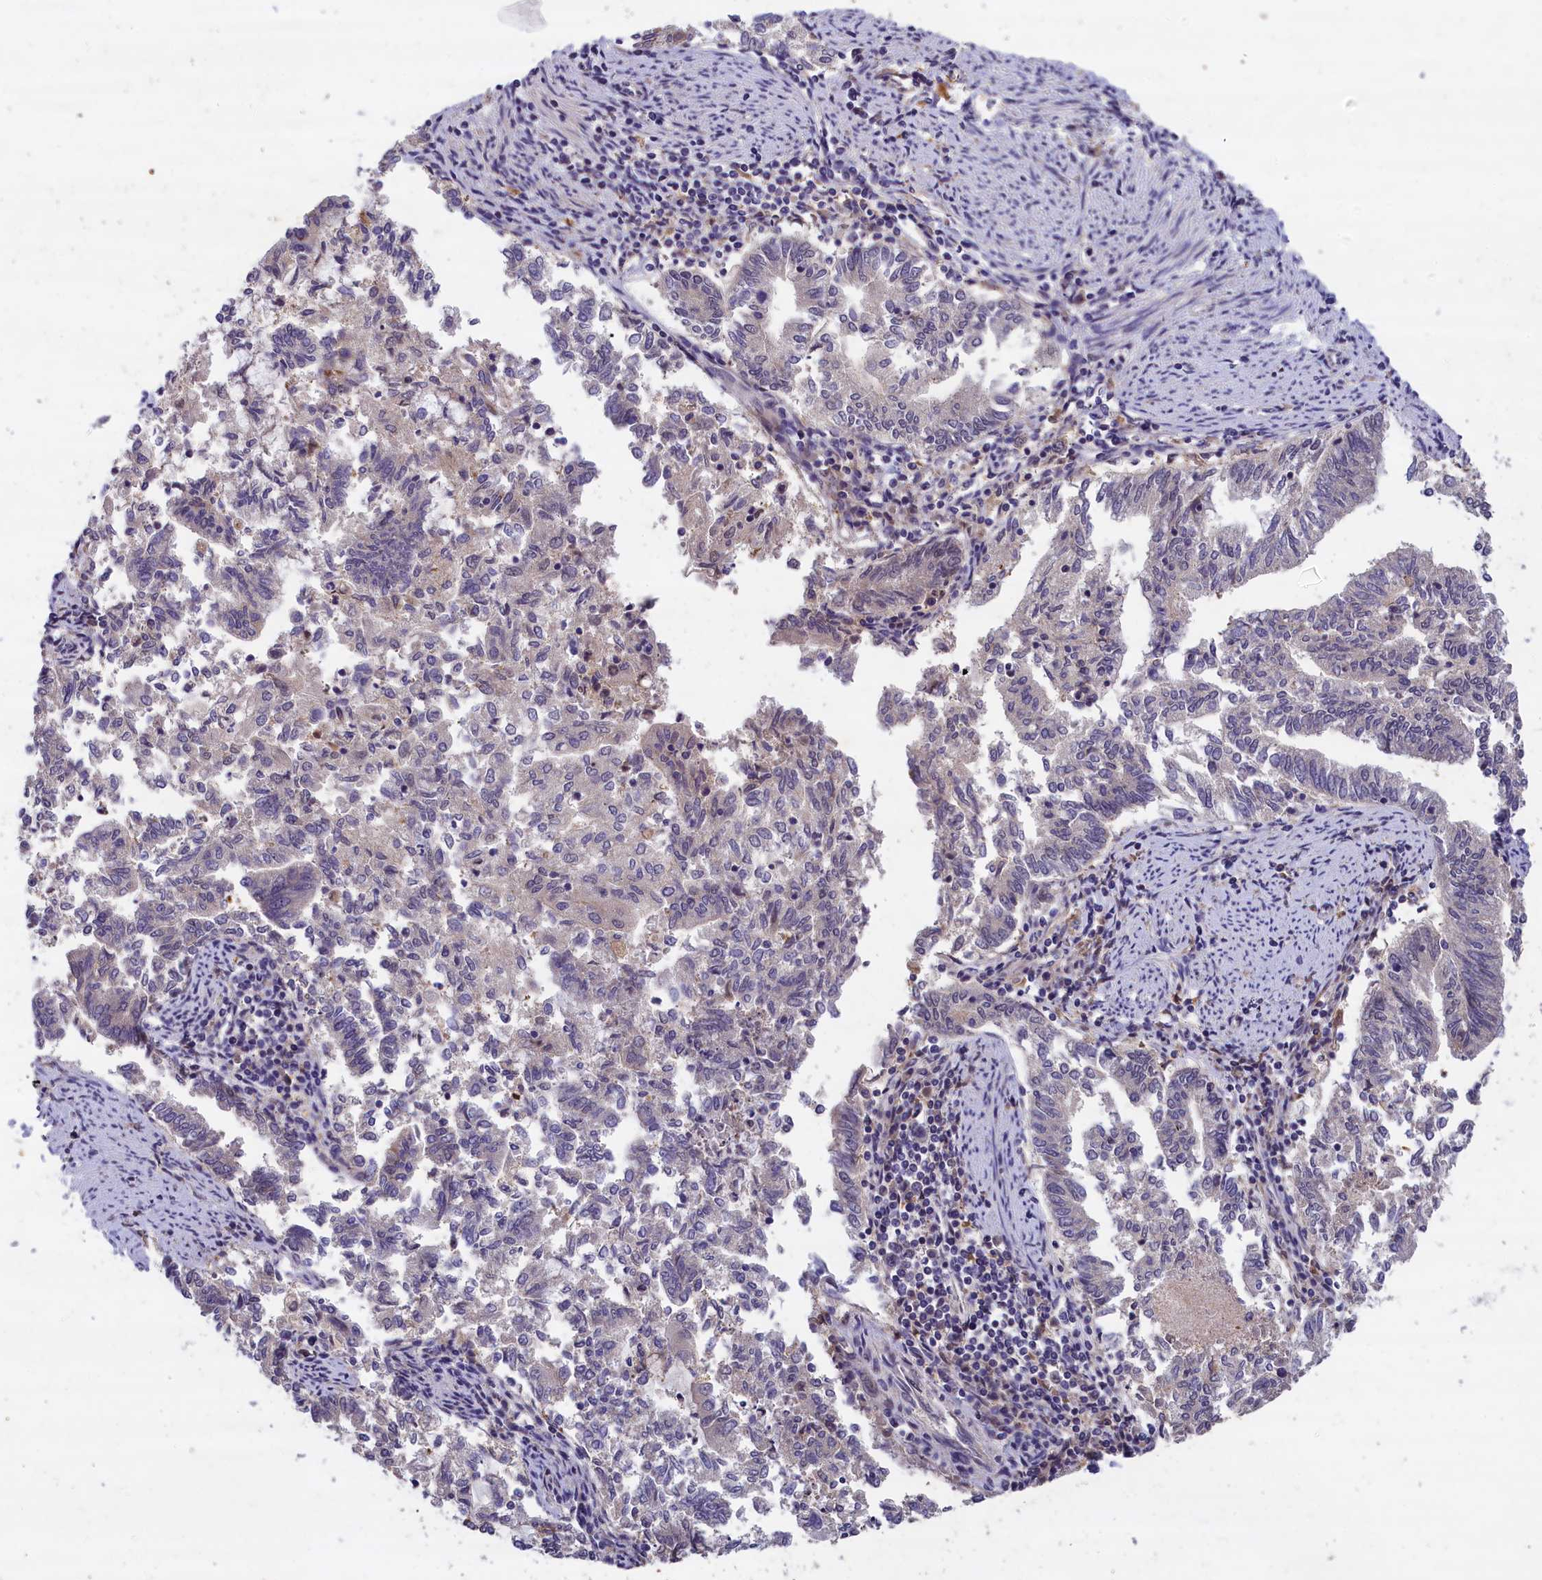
{"staining": {"intensity": "negative", "quantity": "none", "location": "none"}, "tissue": "endometrial cancer", "cell_type": "Tumor cells", "image_type": "cancer", "snomed": [{"axis": "morphology", "description": "Adenocarcinoma, NOS"}, {"axis": "topography", "description": "Endometrium"}], "caption": "High power microscopy micrograph of an immunohistochemistry (IHC) micrograph of adenocarcinoma (endometrial), revealing no significant expression in tumor cells.", "gene": "NAIP", "patient": {"sex": "female", "age": 79}}